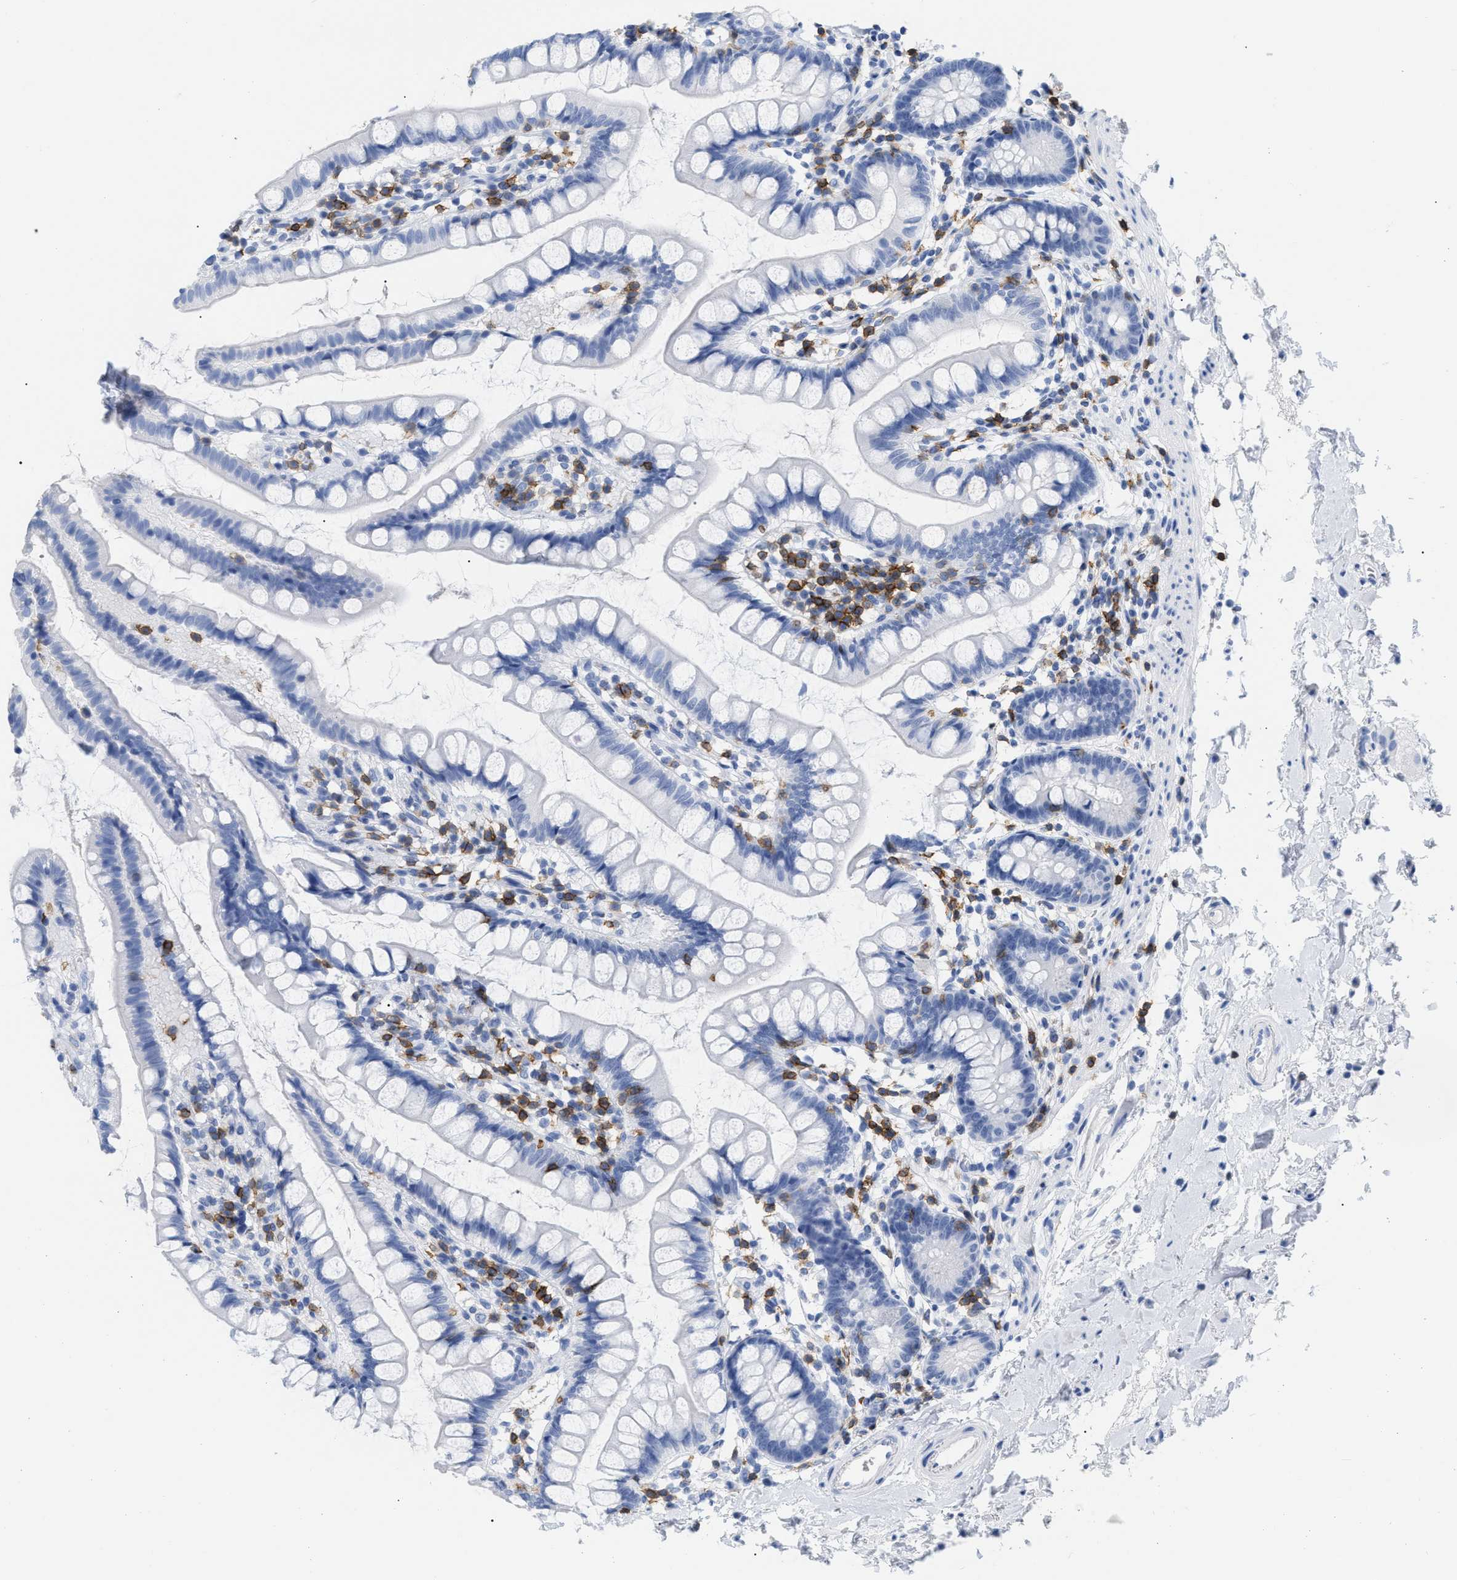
{"staining": {"intensity": "negative", "quantity": "none", "location": "none"}, "tissue": "small intestine", "cell_type": "Glandular cells", "image_type": "normal", "snomed": [{"axis": "morphology", "description": "Normal tissue, NOS"}, {"axis": "topography", "description": "Small intestine"}], "caption": "A high-resolution histopathology image shows immunohistochemistry staining of unremarkable small intestine, which shows no significant positivity in glandular cells.", "gene": "CD5", "patient": {"sex": "female", "age": 84}}